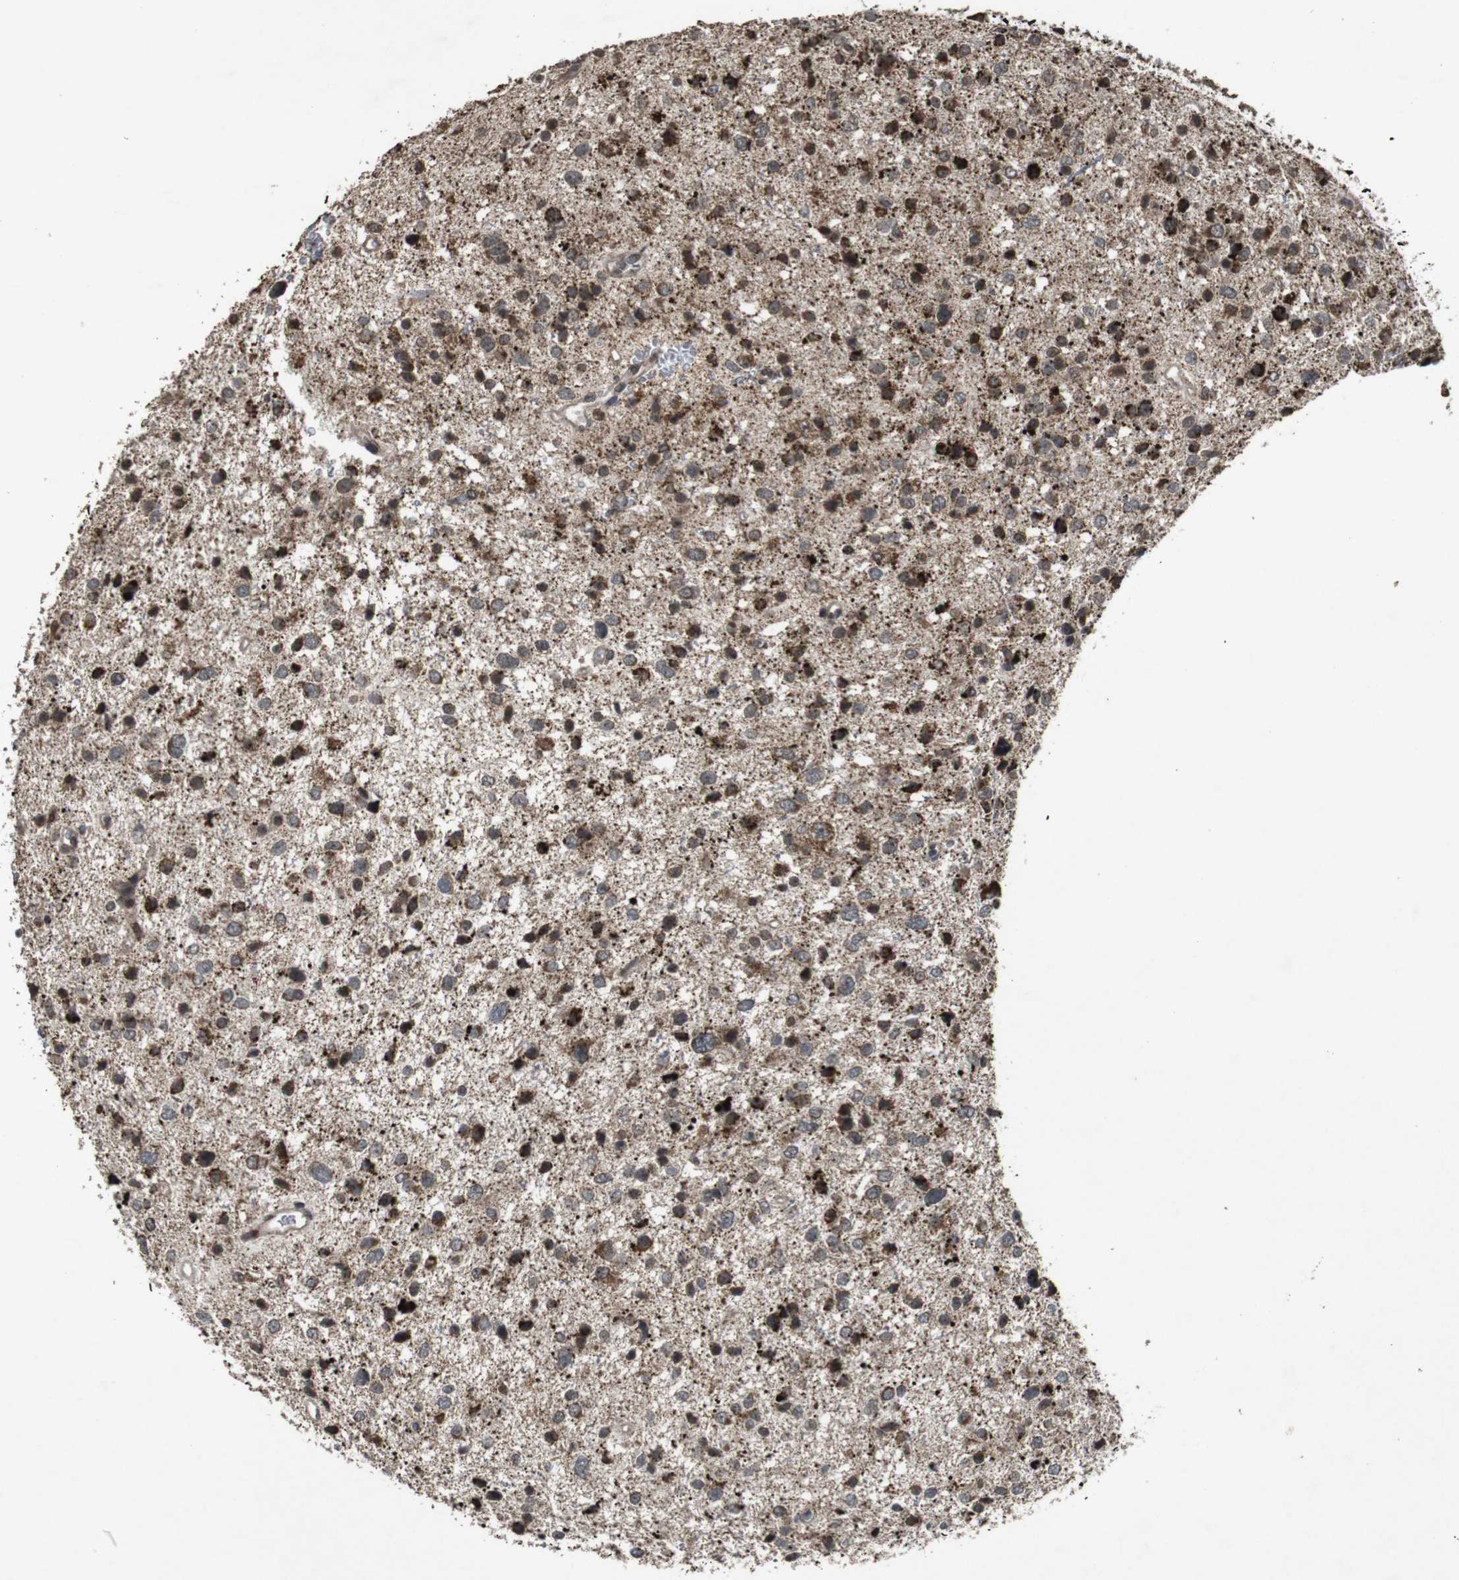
{"staining": {"intensity": "moderate", "quantity": "25%-75%", "location": "cytoplasmic/membranous"}, "tissue": "glioma", "cell_type": "Tumor cells", "image_type": "cancer", "snomed": [{"axis": "morphology", "description": "Glioma, malignant, Low grade"}, {"axis": "topography", "description": "Brain"}], "caption": "Brown immunohistochemical staining in malignant glioma (low-grade) reveals moderate cytoplasmic/membranous staining in approximately 25%-75% of tumor cells.", "gene": "SORL1", "patient": {"sex": "female", "age": 37}}